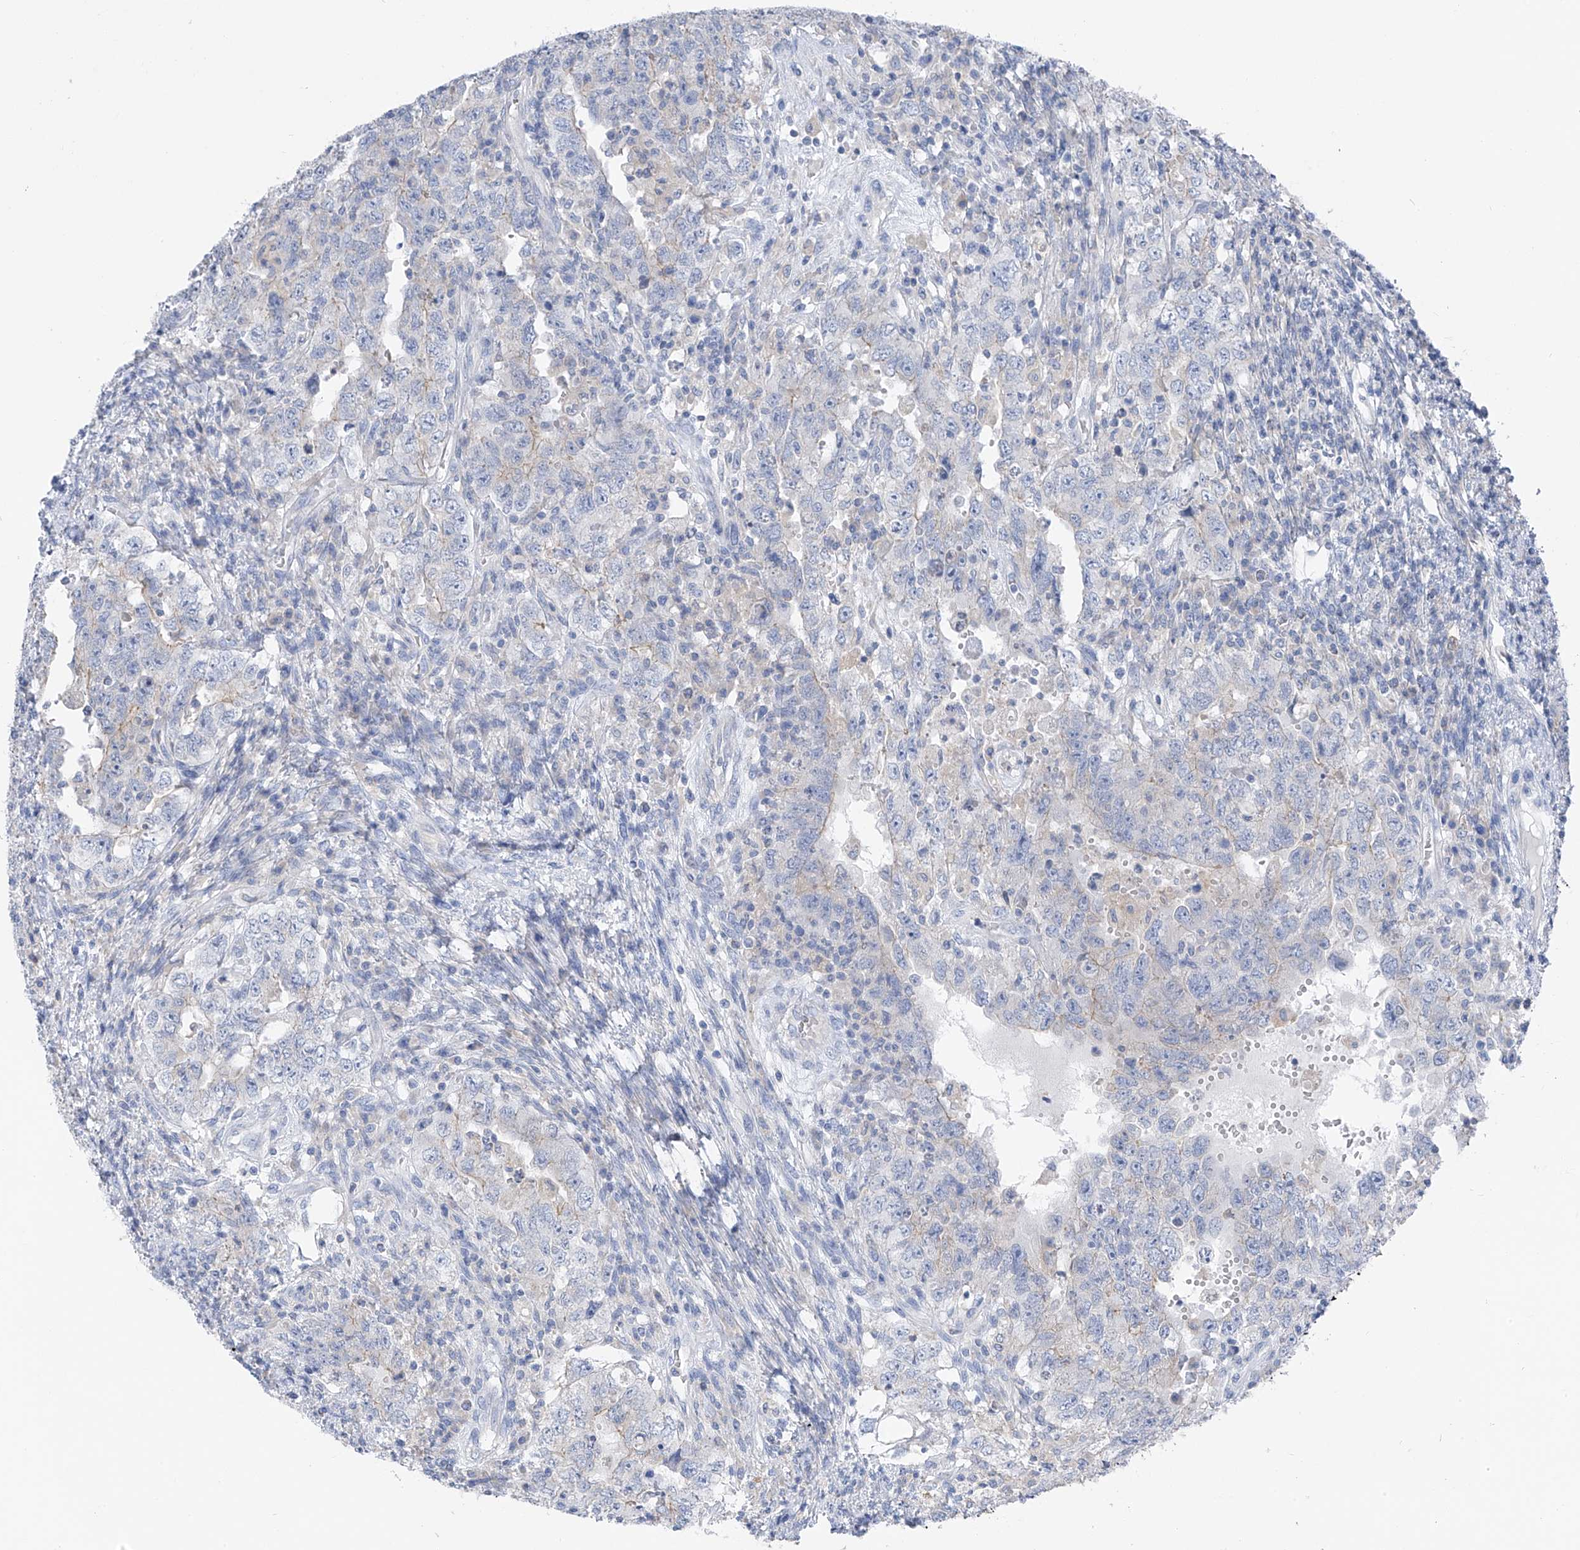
{"staining": {"intensity": "negative", "quantity": "none", "location": "none"}, "tissue": "testis cancer", "cell_type": "Tumor cells", "image_type": "cancer", "snomed": [{"axis": "morphology", "description": "Carcinoma, Embryonal, NOS"}, {"axis": "topography", "description": "Testis"}], "caption": "DAB immunohistochemical staining of testis cancer (embryonal carcinoma) shows no significant positivity in tumor cells.", "gene": "POMGNT2", "patient": {"sex": "male", "age": 26}}